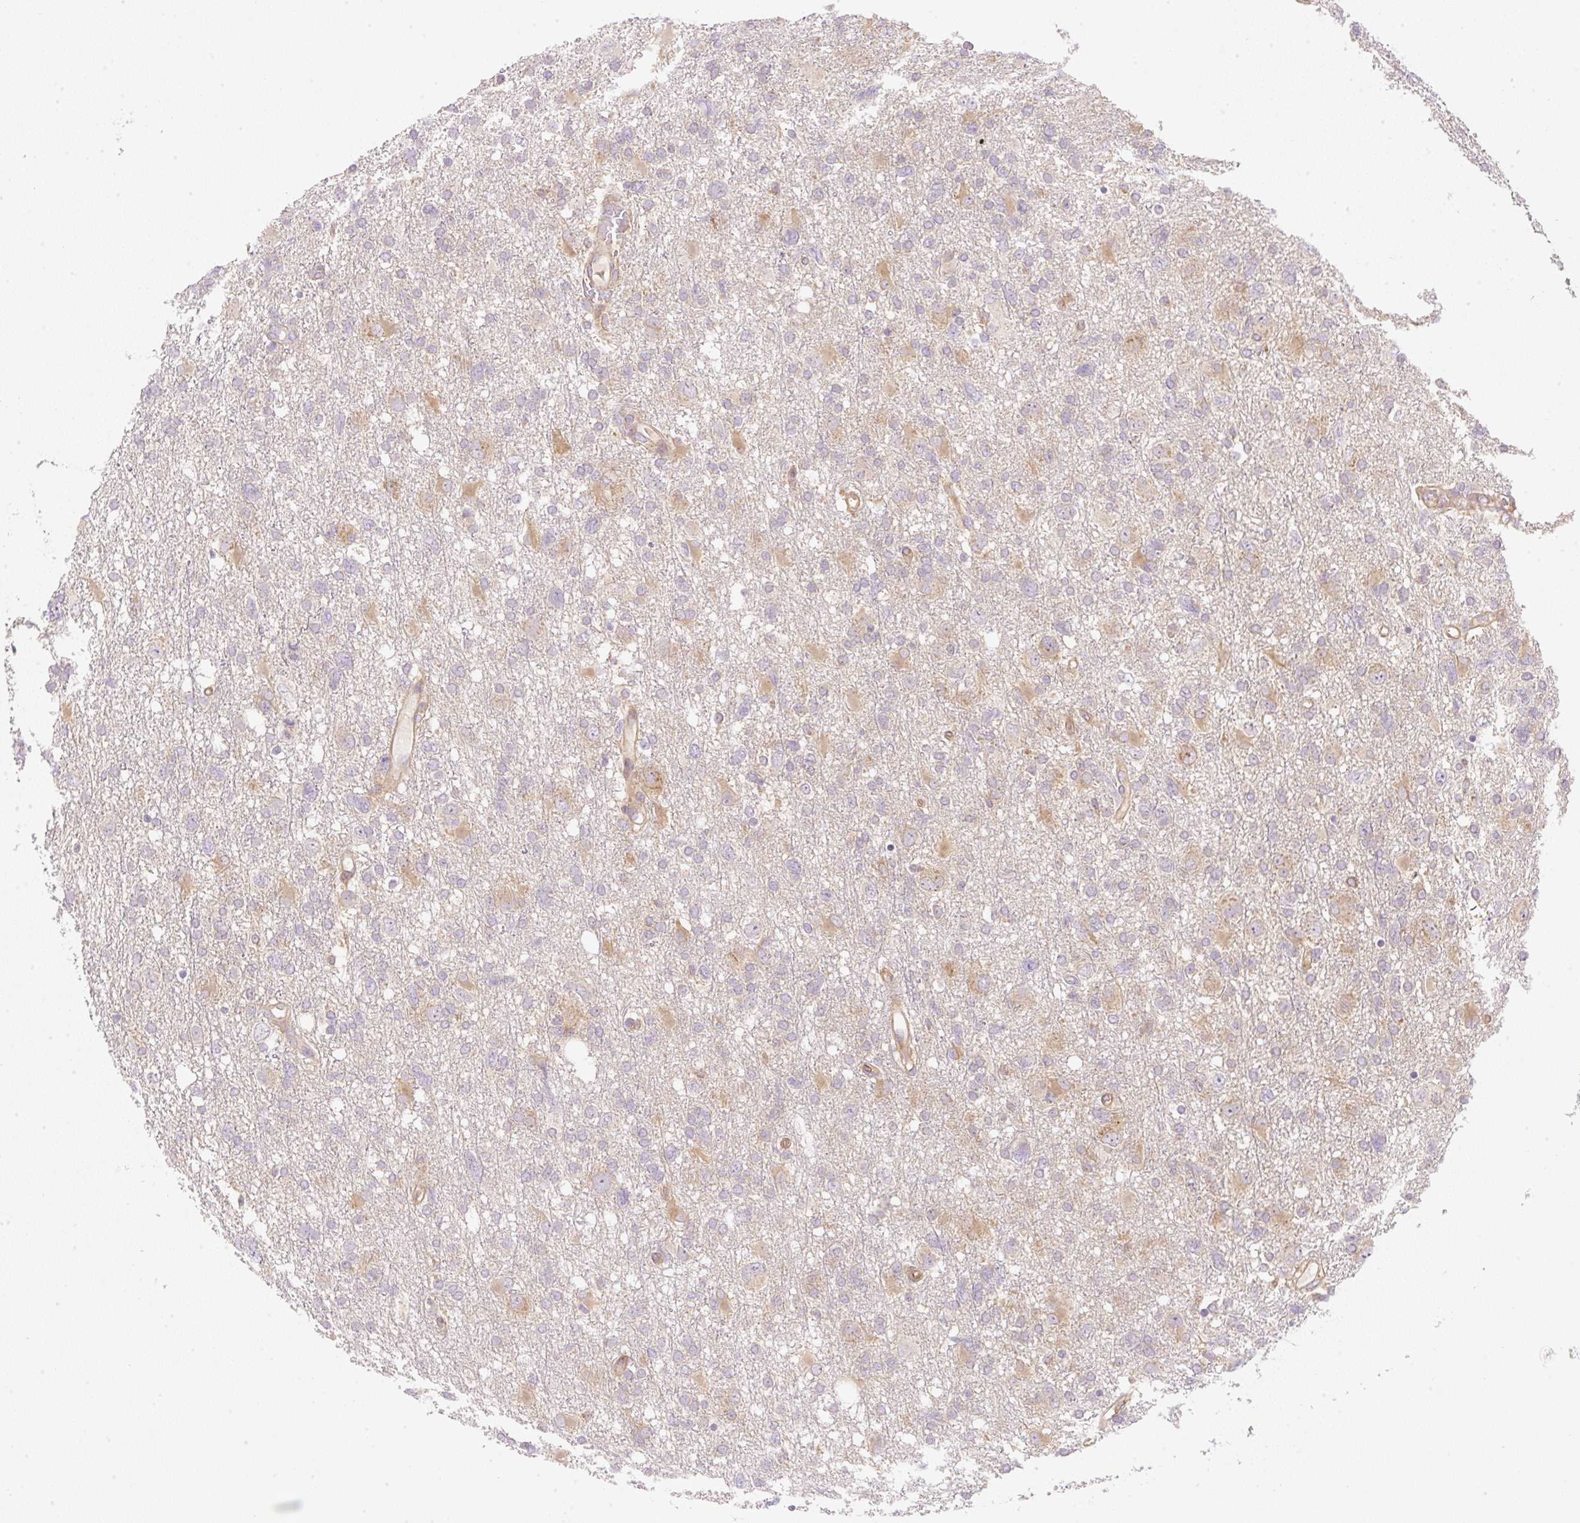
{"staining": {"intensity": "moderate", "quantity": "<25%", "location": "cytoplasmic/membranous"}, "tissue": "glioma", "cell_type": "Tumor cells", "image_type": "cancer", "snomed": [{"axis": "morphology", "description": "Glioma, malignant, High grade"}, {"axis": "topography", "description": "Brain"}], "caption": "Glioma stained for a protein (brown) exhibits moderate cytoplasmic/membranous positive positivity in about <25% of tumor cells.", "gene": "OMA1", "patient": {"sex": "male", "age": 61}}